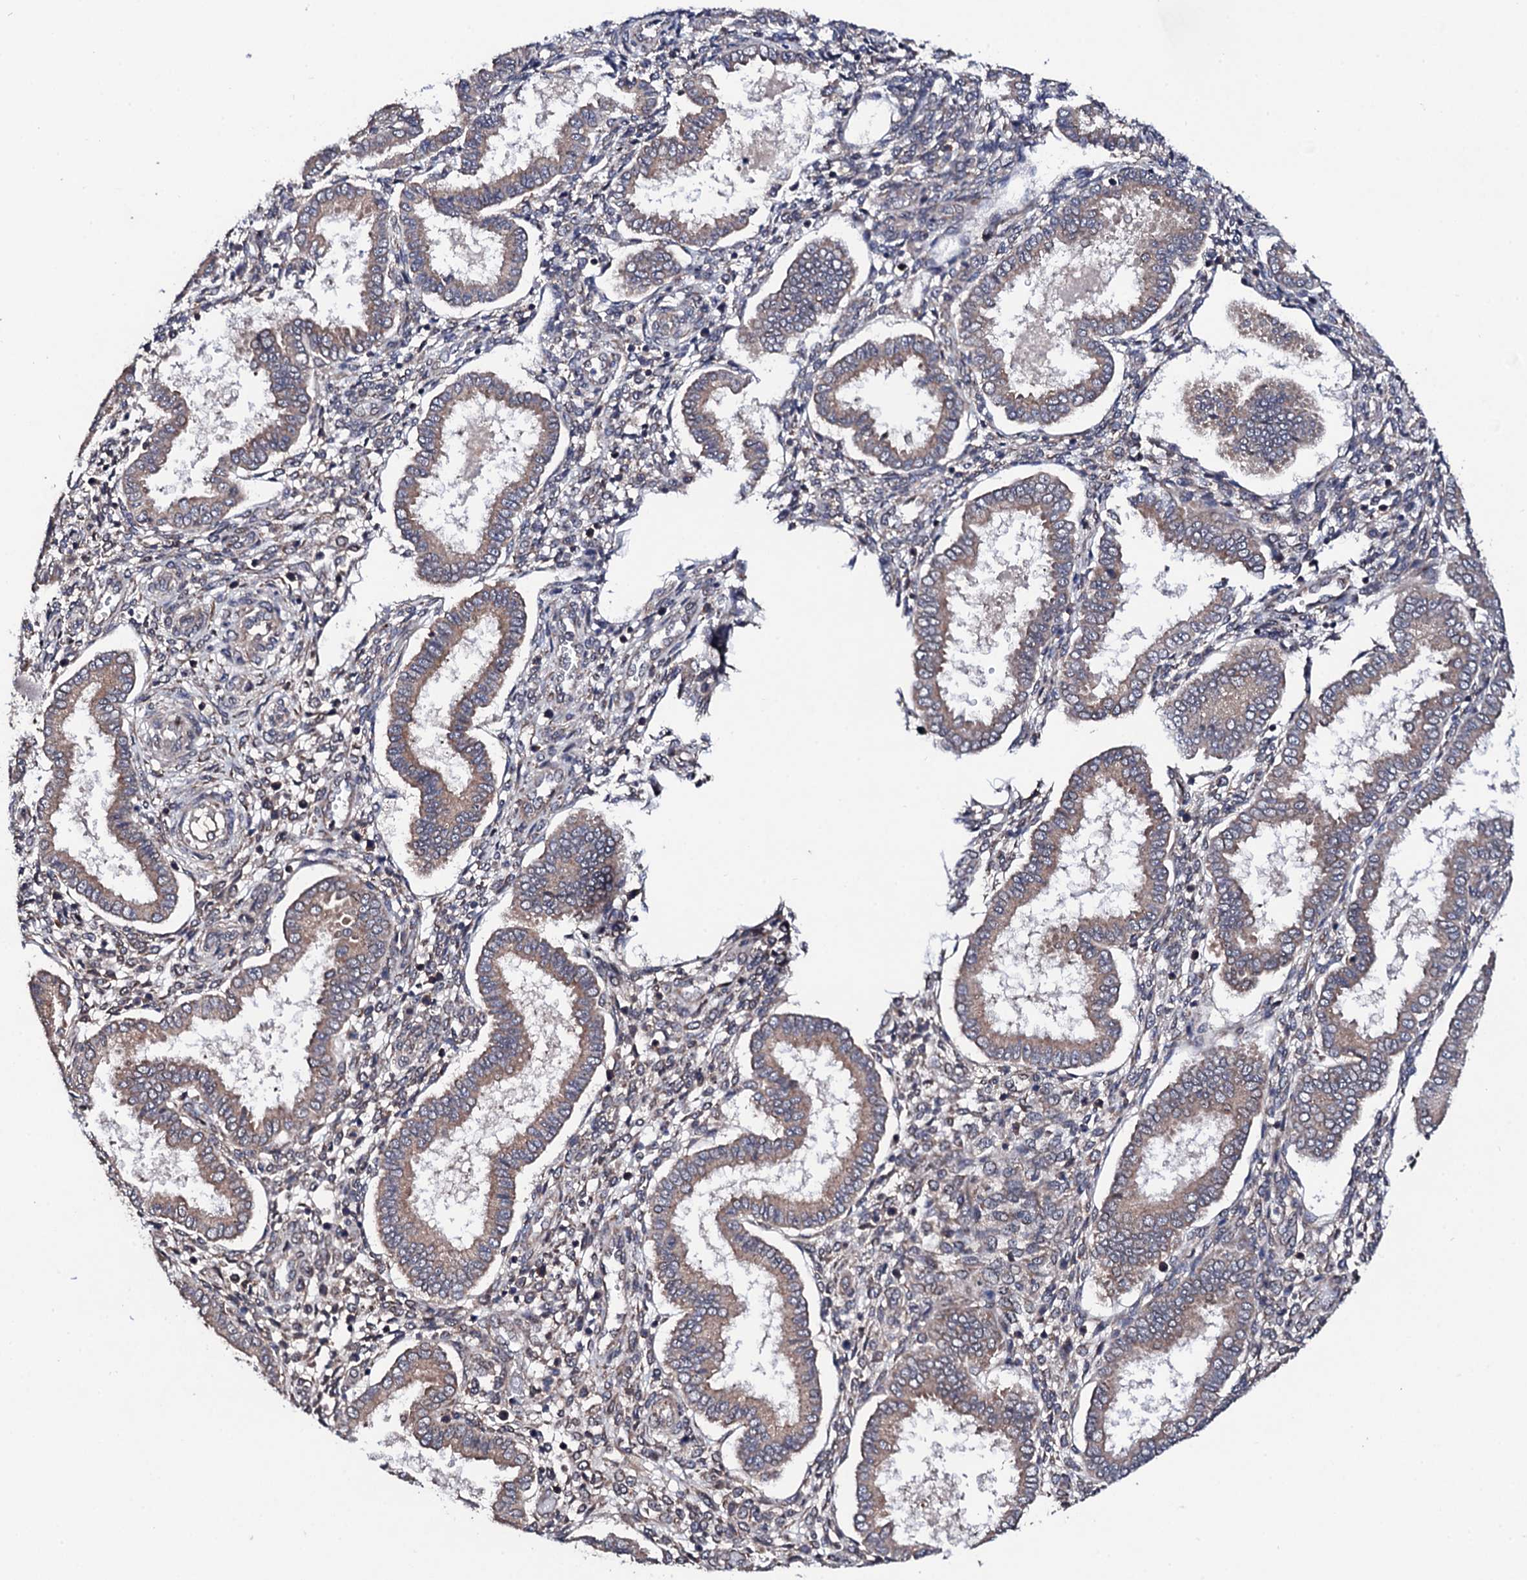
{"staining": {"intensity": "negative", "quantity": "none", "location": "none"}, "tissue": "endometrium", "cell_type": "Cells in endometrial stroma", "image_type": "normal", "snomed": [{"axis": "morphology", "description": "Normal tissue, NOS"}, {"axis": "topography", "description": "Endometrium"}], "caption": "Endometrium was stained to show a protein in brown. There is no significant staining in cells in endometrial stroma.", "gene": "IP6K1", "patient": {"sex": "female", "age": 24}}